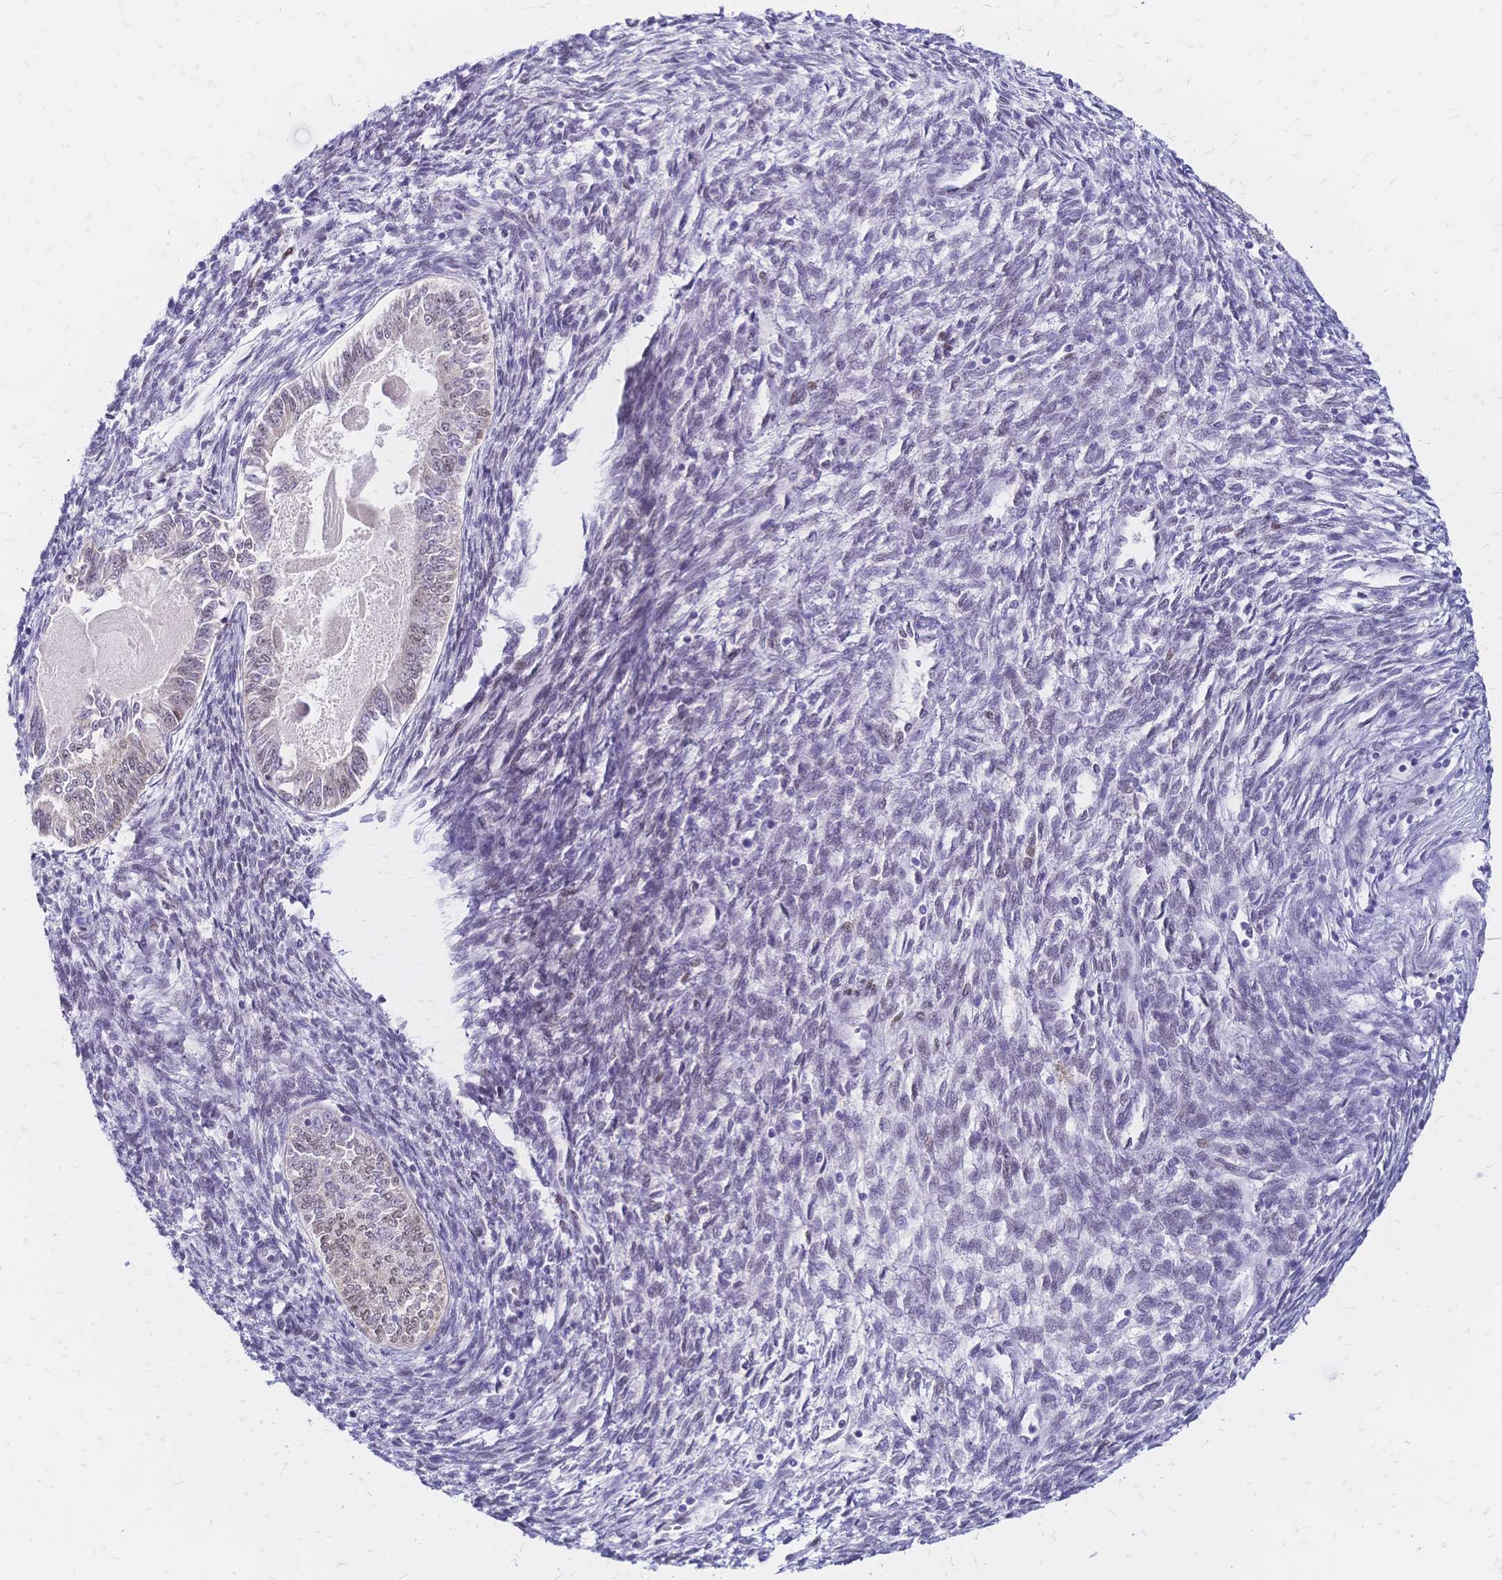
{"staining": {"intensity": "weak", "quantity": "<25%", "location": "nuclear"}, "tissue": "endometrial cancer", "cell_type": "Tumor cells", "image_type": "cancer", "snomed": [{"axis": "morphology", "description": "Carcinoma, NOS"}, {"axis": "topography", "description": "Uterus"}], "caption": "An image of endometrial cancer (carcinoma) stained for a protein exhibits no brown staining in tumor cells. Nuclei are stained in blue.", "gene": "NFIC", "patient": {"sex": "female", "age": 76}}